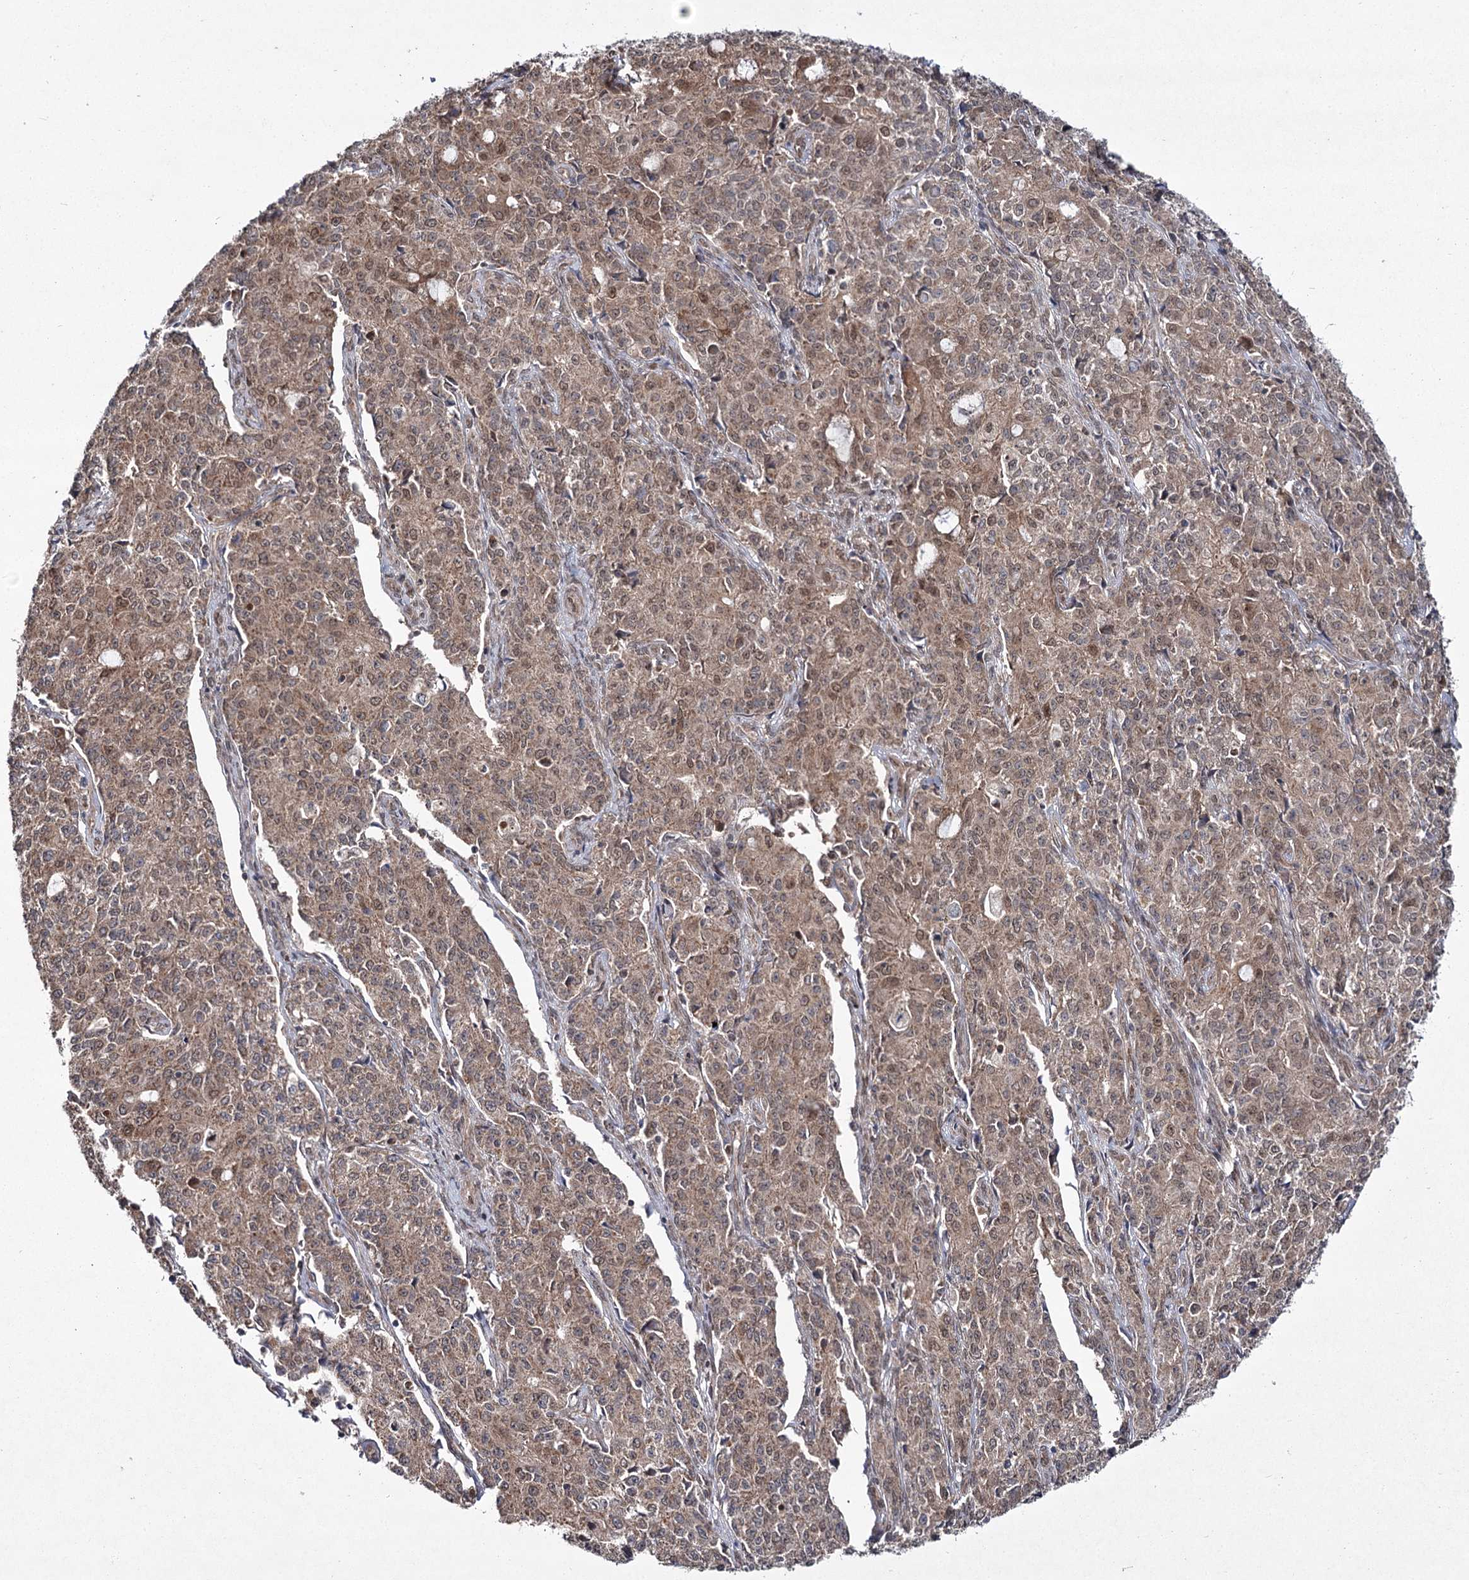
{"staining": {"intensity": "weak", "quantity": ">75%", "location": "cytoplasmic/membranous,nuclear"}, "tissue": "endometrial cancer", "cell_type": "Tumor cells", "image_type": "cancer", "snomed": [{"axis": "morphology", "description": "Adenocarcinoma, NOS"}, {"axis": "topography", "description": "Endometrium"}], "caption": "Endometrial adenocarcinoma was stained to show a protein in brown. There is low levels of weak cytoplasmic/membranous and nuclear positivity in approximately >75% of tumor cells.", "gene": "TRNT1", "patient": {"sex": "female", "age": 50}}